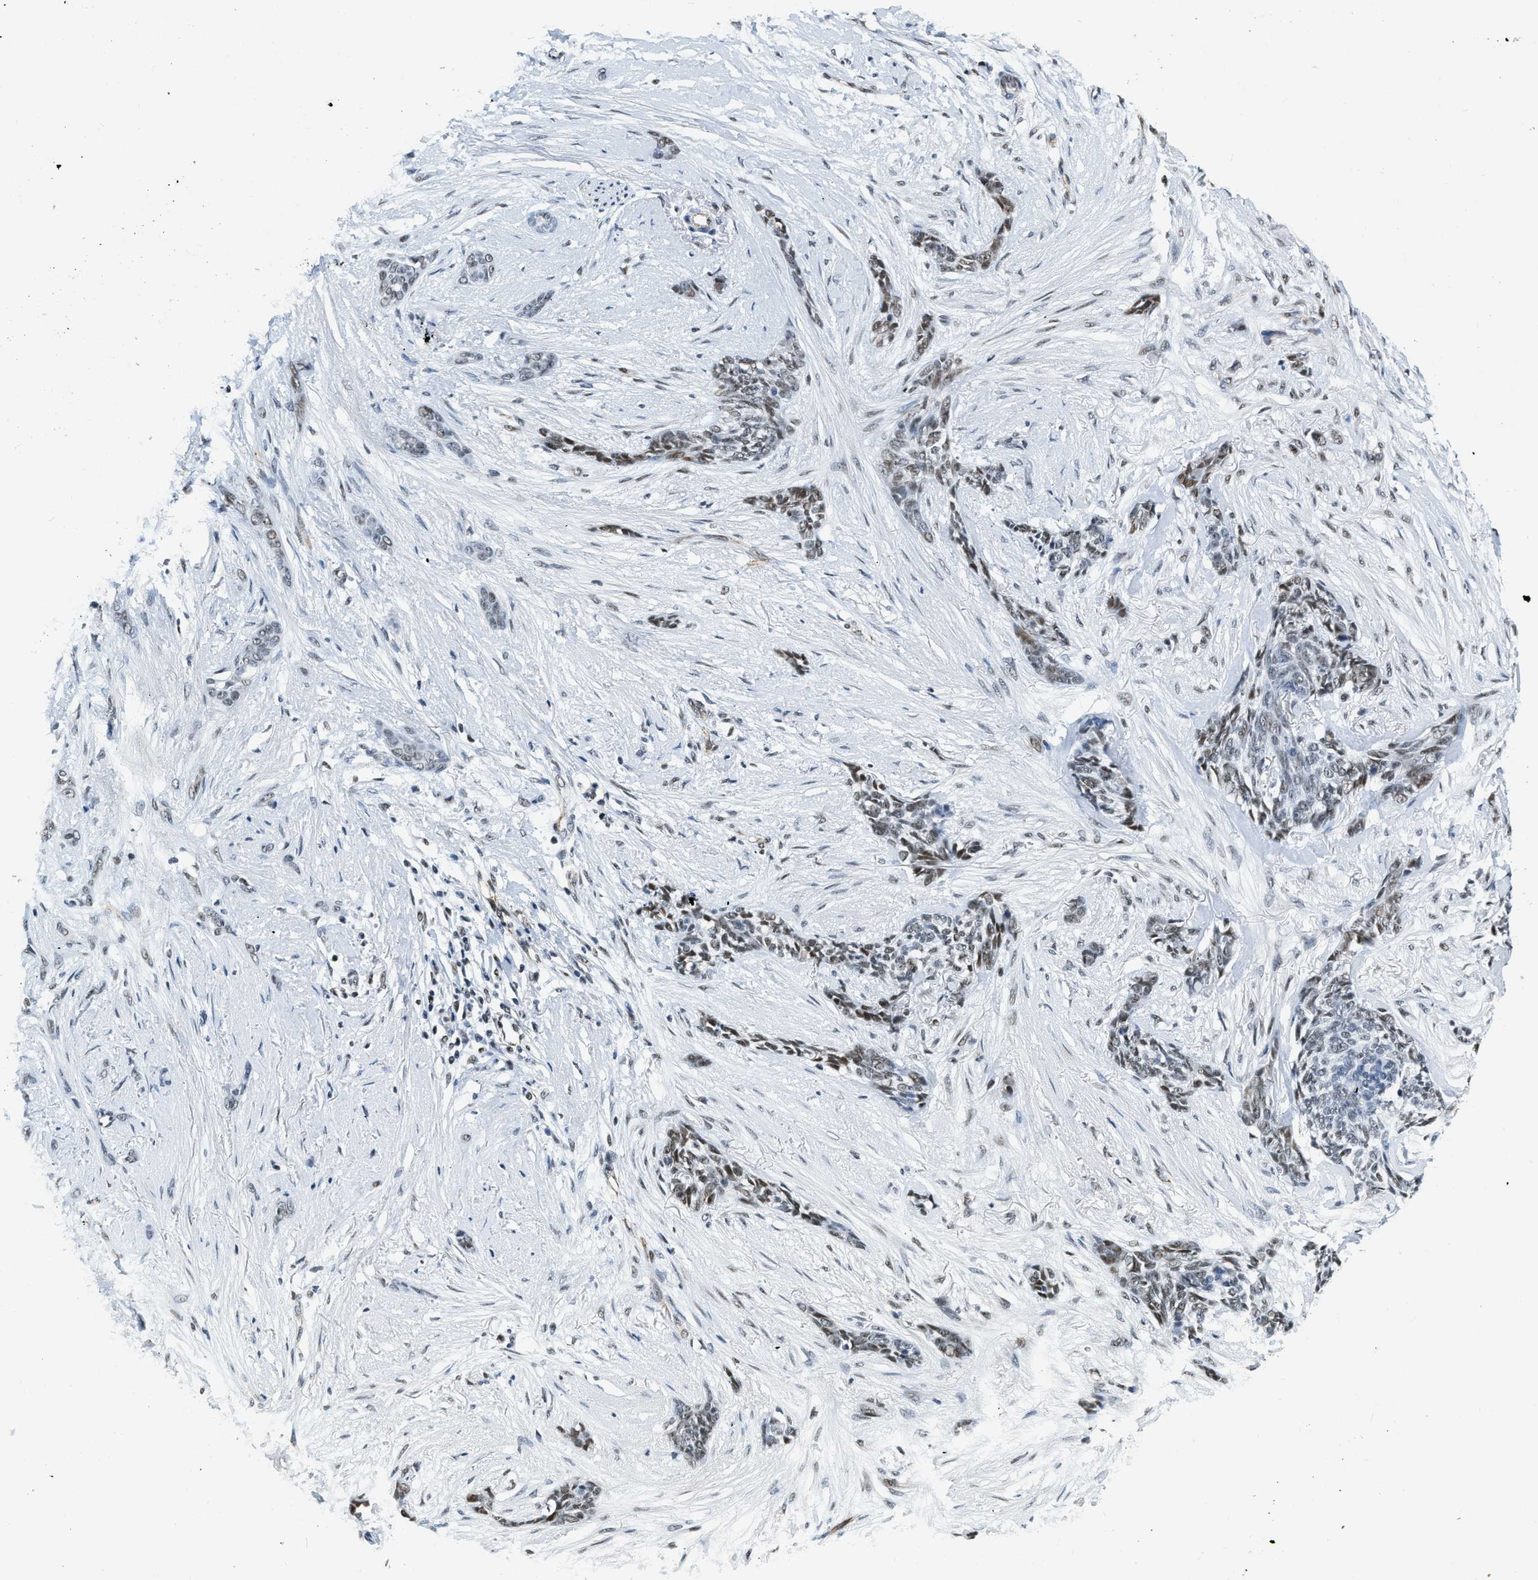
{"staining": {"intensity": "weak", "quantity": ">75%", "location": "nuclear"}, "tissue": "skin cancer", "cell_type": "Tumor cells", "image_type": "cancer", "snomed": [{"axis": "morphology", "description": "Basal cell carcinoma"}, {"axis": "morphology", "description": "Adnexal tumor, benign"}, {"axis": "topography", "description": "Skin"}], "caption": "An image of human skin basal cell carcinoma stained for a protein demonstrates weak nuclear brown staining in tumor cells.", "gene": "CCNE1", "patient": {"sex": "female", "age": 42}}